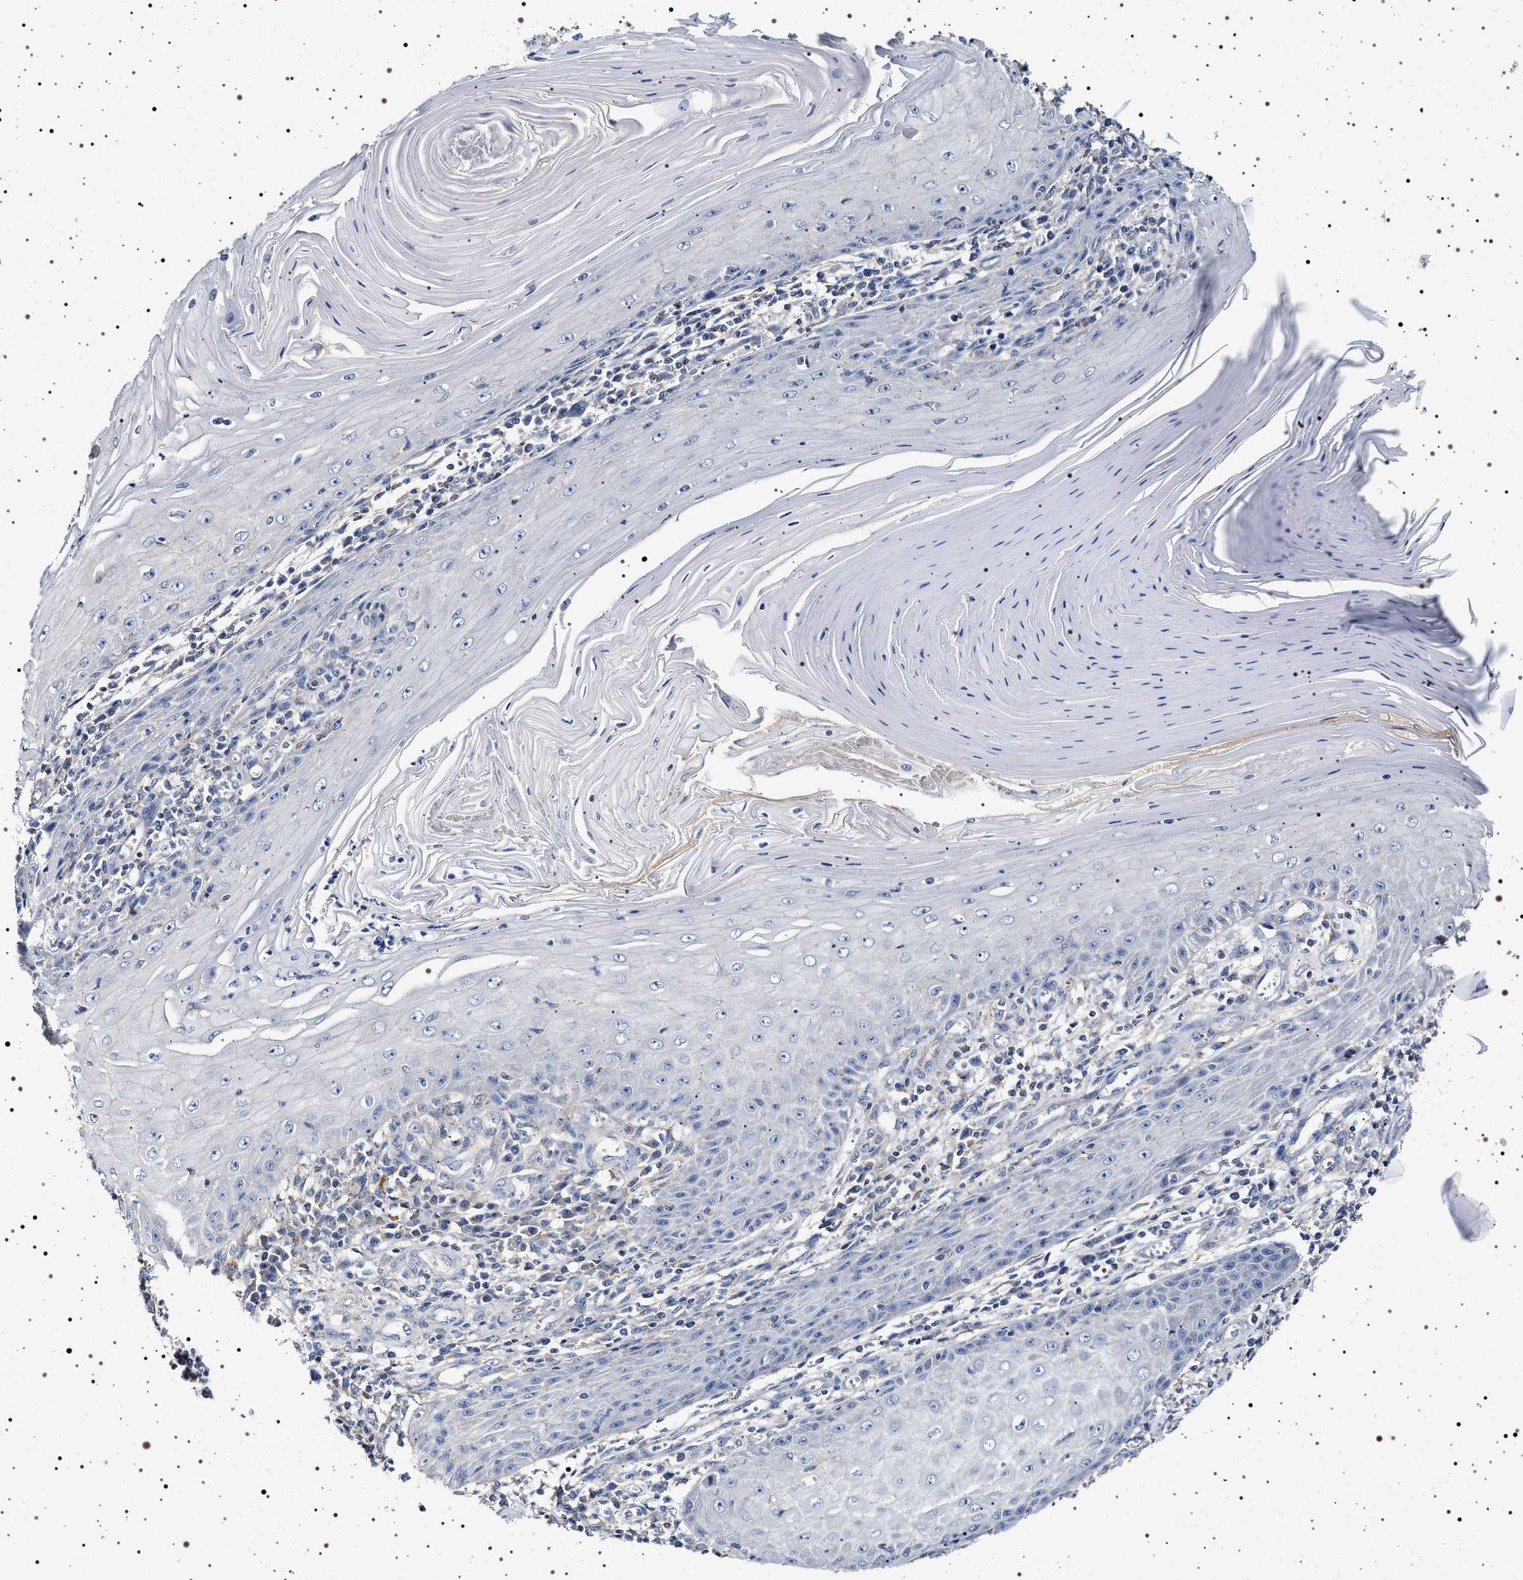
{"staining": {"intensity": "negative", "quantity": "none", "location": "none"}, "tissue": "skin cancer", "cell_type": "Tumor cells", "image_type": "cancer", "snomed": [{"axis": "morphology", "description": "Squamous cell carcinoma, NOS"}, {"axis": "topography", "description": "Skin"}], "caption": "A histopathology image of human squamous cell carcinoma (skin) is negative for staining in tumor cells.", "gene": "NAALADL2", "patient": {"sex": "female", "age": 73}}